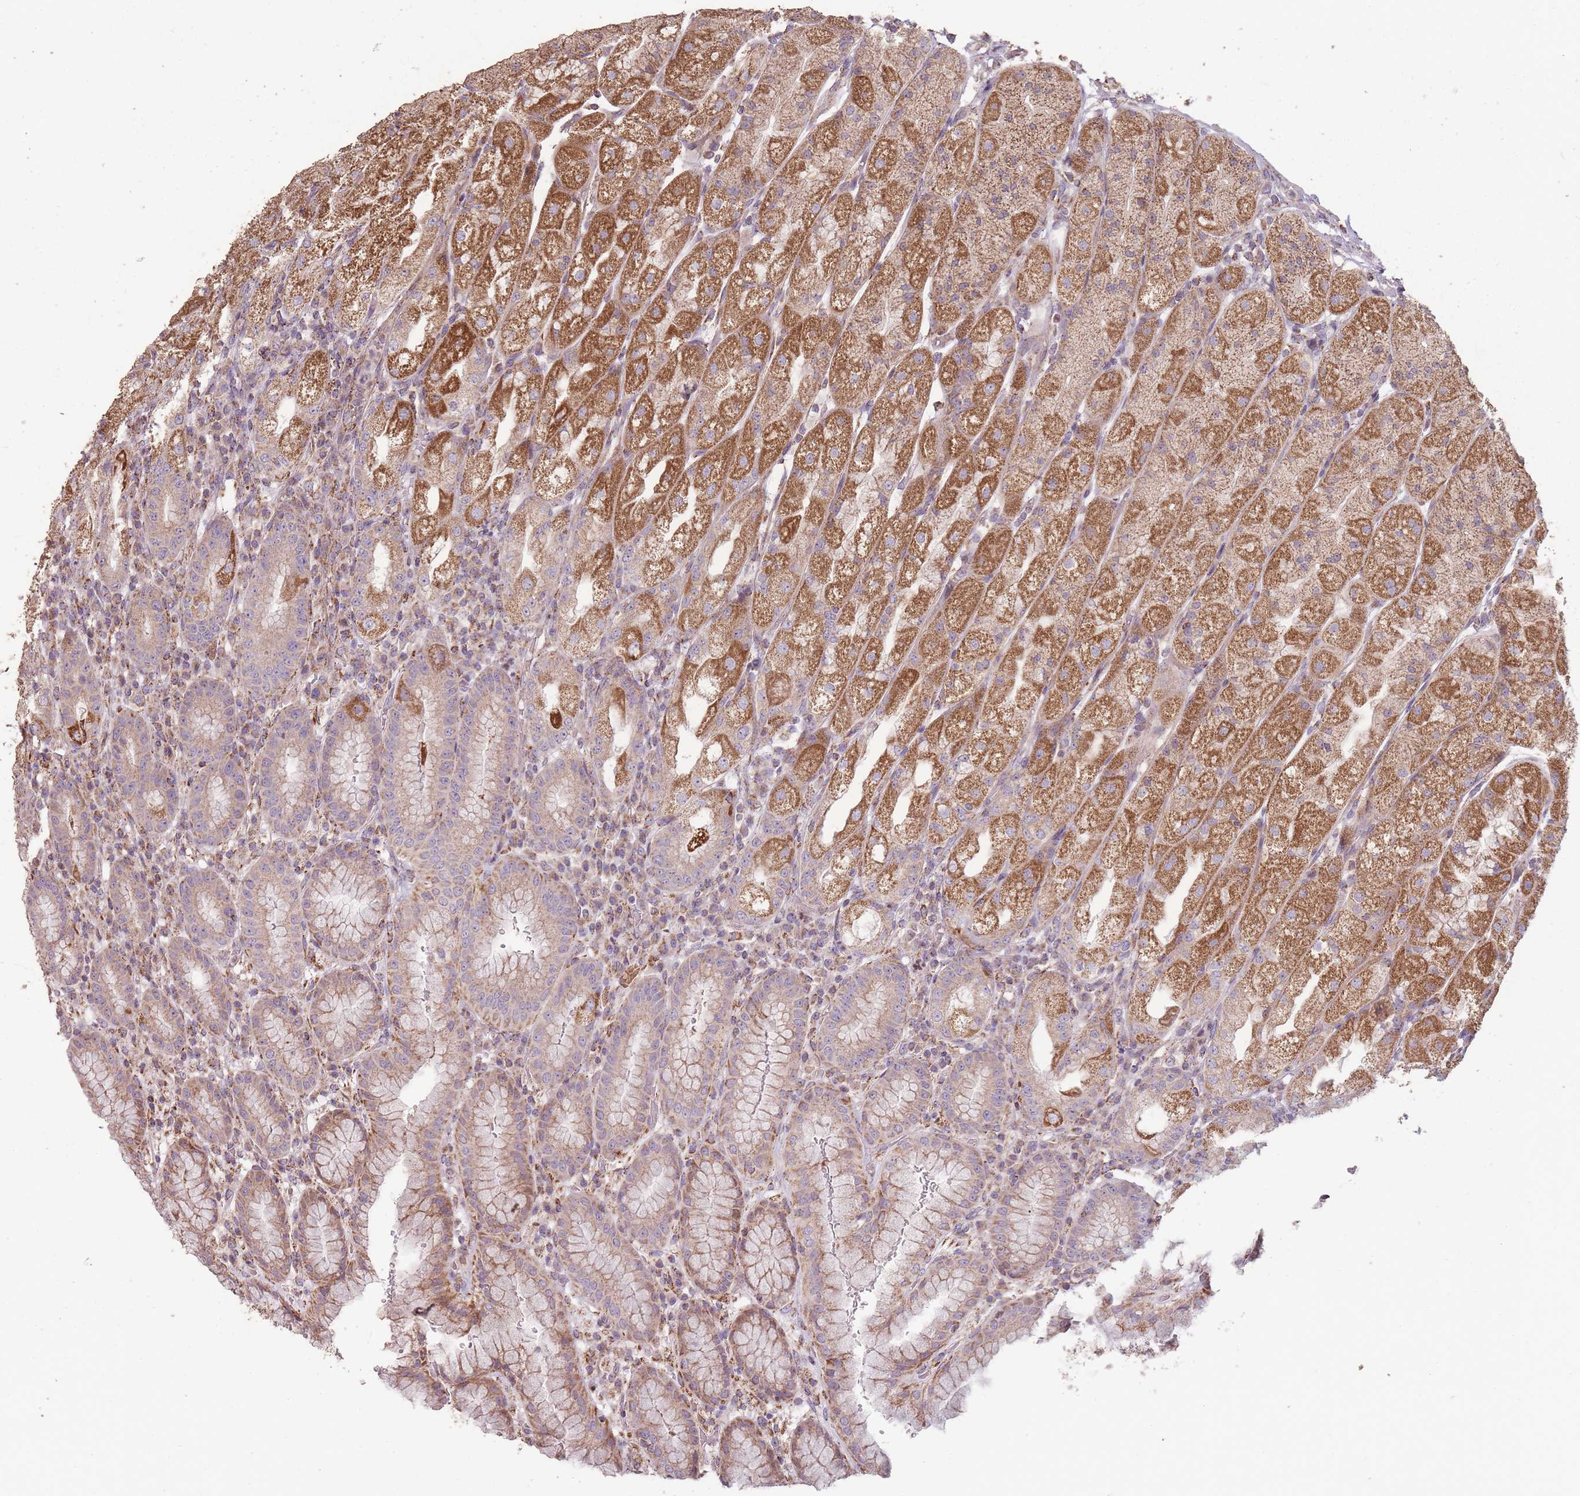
{"staining": {"intensity": "strong", "quantity": ">75%", "location": "cytoplasmic/membranous"}, "tissue": "stomach", "cell_type": "Glandular cells", "image_type": "normal", "snomed": [{"axis": "morphology", "description": "Normal tissue, NOS"}, {"axis": "topography", "description": "Stomach, upper"}], "caption": "Normal stomach shows strong cytoplasmic/membranous staining in approximately >75% of glandular cells, visualized by immunohistochemistry.", "gene": "CNOT8", "patient": {"sex": "male", "age": 52}}